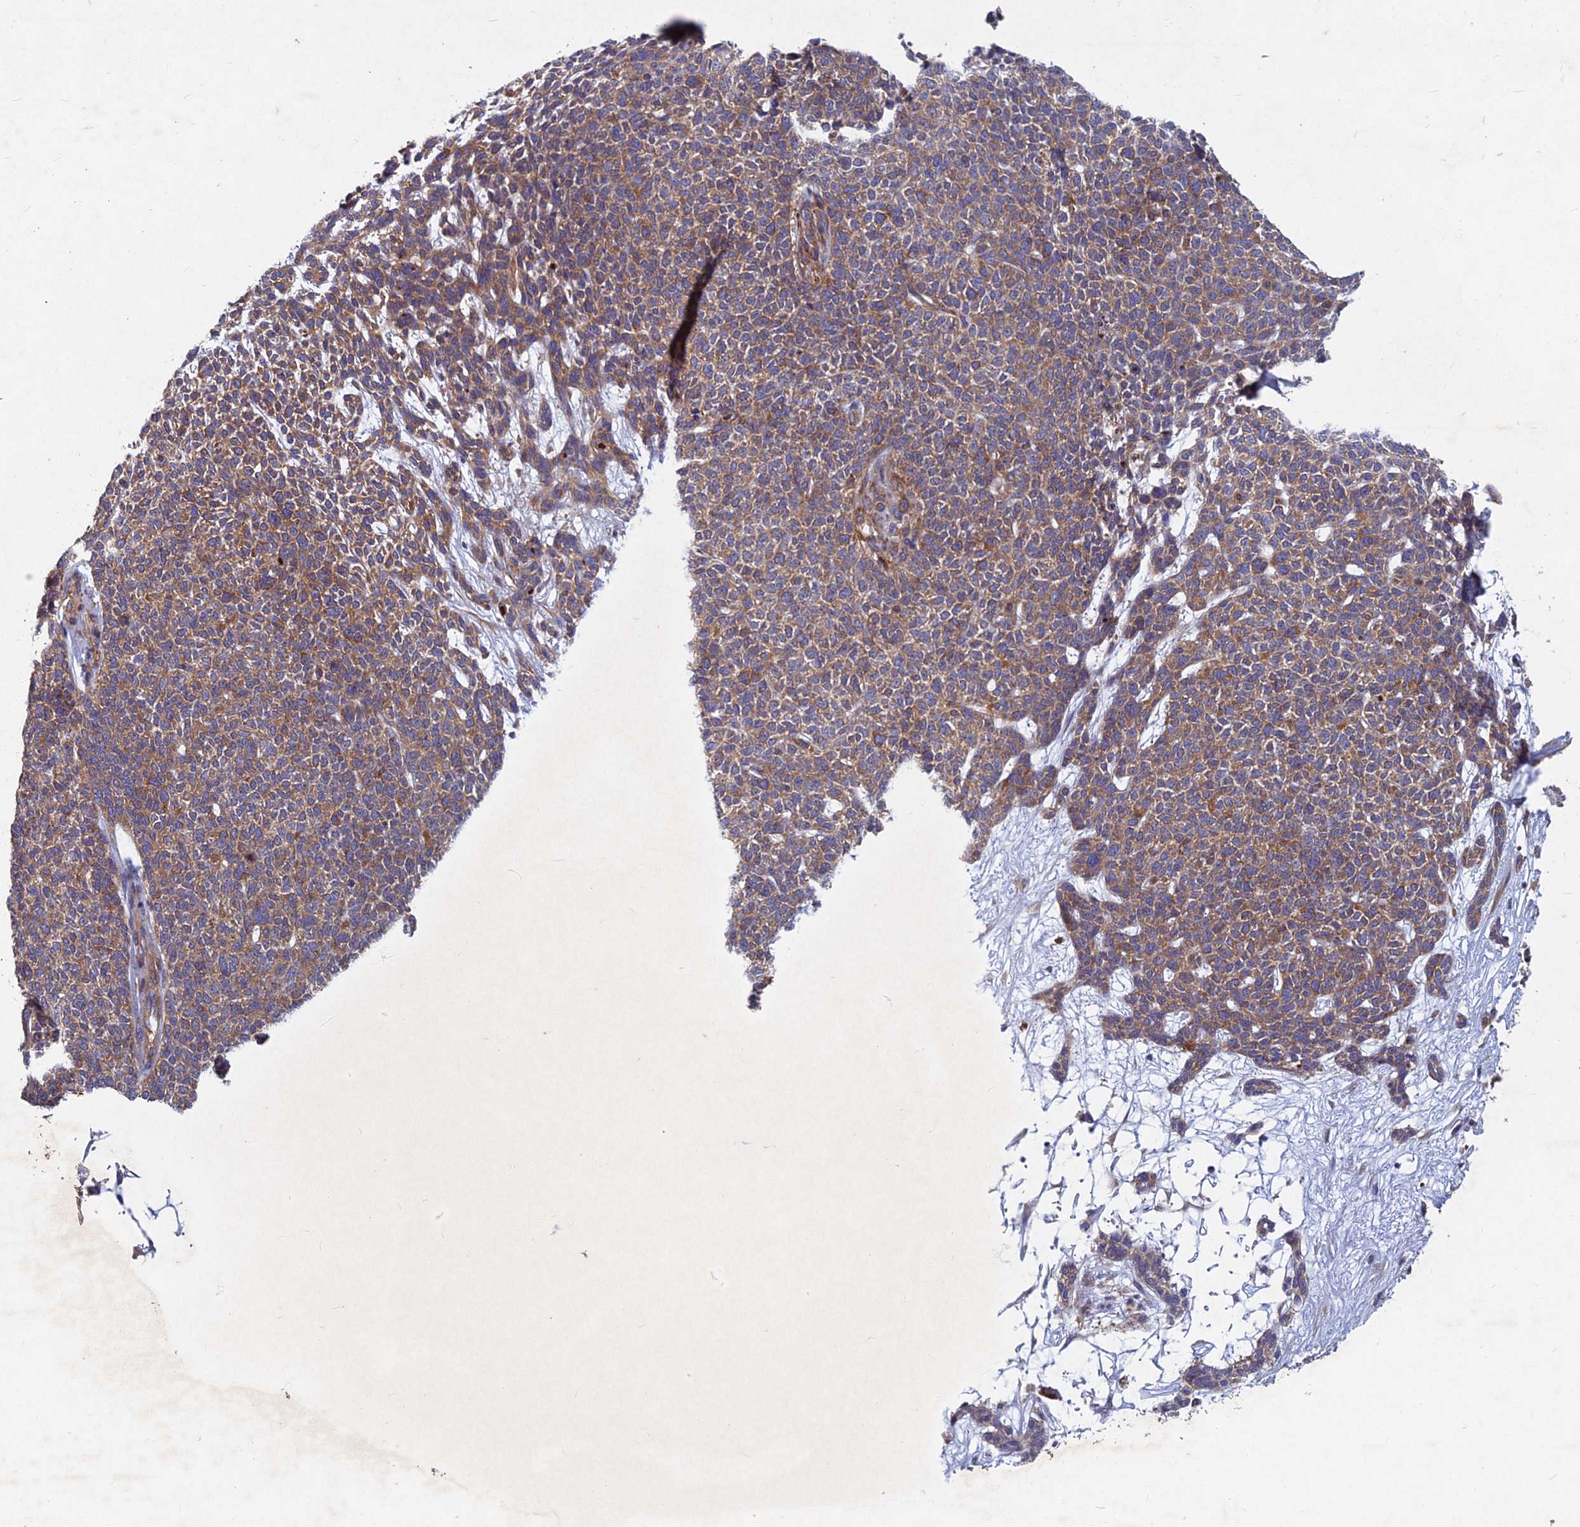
{"staining": {"intensity": "moderate", "quantity": ">75%", "location": "cytoplasmic/membranous"}, "tissue": "skin cancer", "cell_type": "Tumor cells", "image_type": "cancer", "snomed": [{"axis": "morphology", "description": "Basal cell carcinoma"}, {"axis": "topography", "description": "Skin"}], "caption": "Skin cancer tissue displays moderate cytoplasmic/membranous staining in approximately >75% of tumor cells", "gene": "NCAPG", "patient": {"sex": "female", "age": 84}}